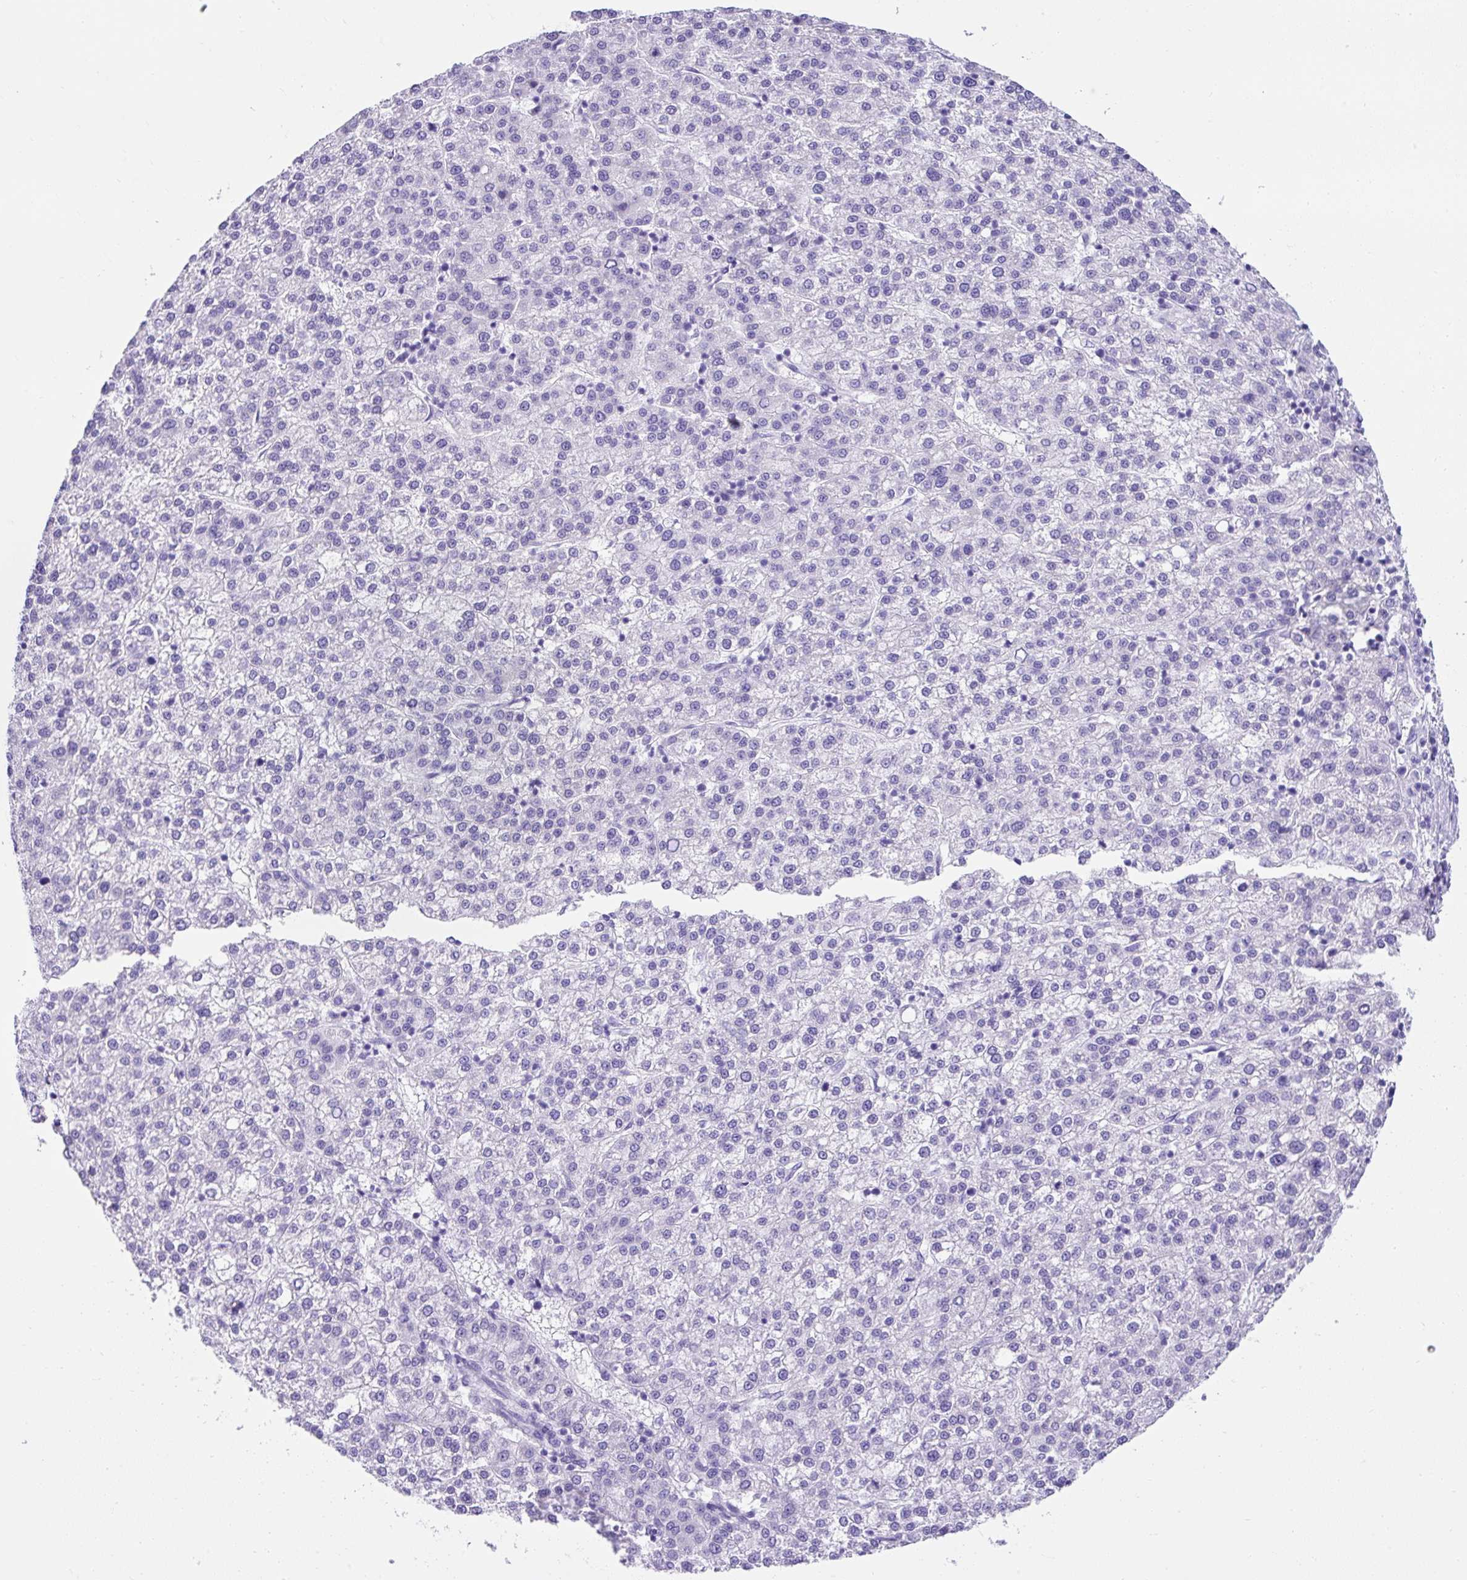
{"staining": {"intensity": "negative", "quantity": "none", "location": "none"}, "tissue": "liver cancer", "cell_type": "Tumor cells", "image_type": "cancer", "snomed": [{"axis": "morphology", "description": "Carcinoma, Hepatocellular, NOS"}, {"axis": "topography", "description": "Liver"}], "caption": "There is no significant staining in tumor cells of liver cancer.", "gene": "KRT12", "patient": {"sex": "female", "age": 58}}